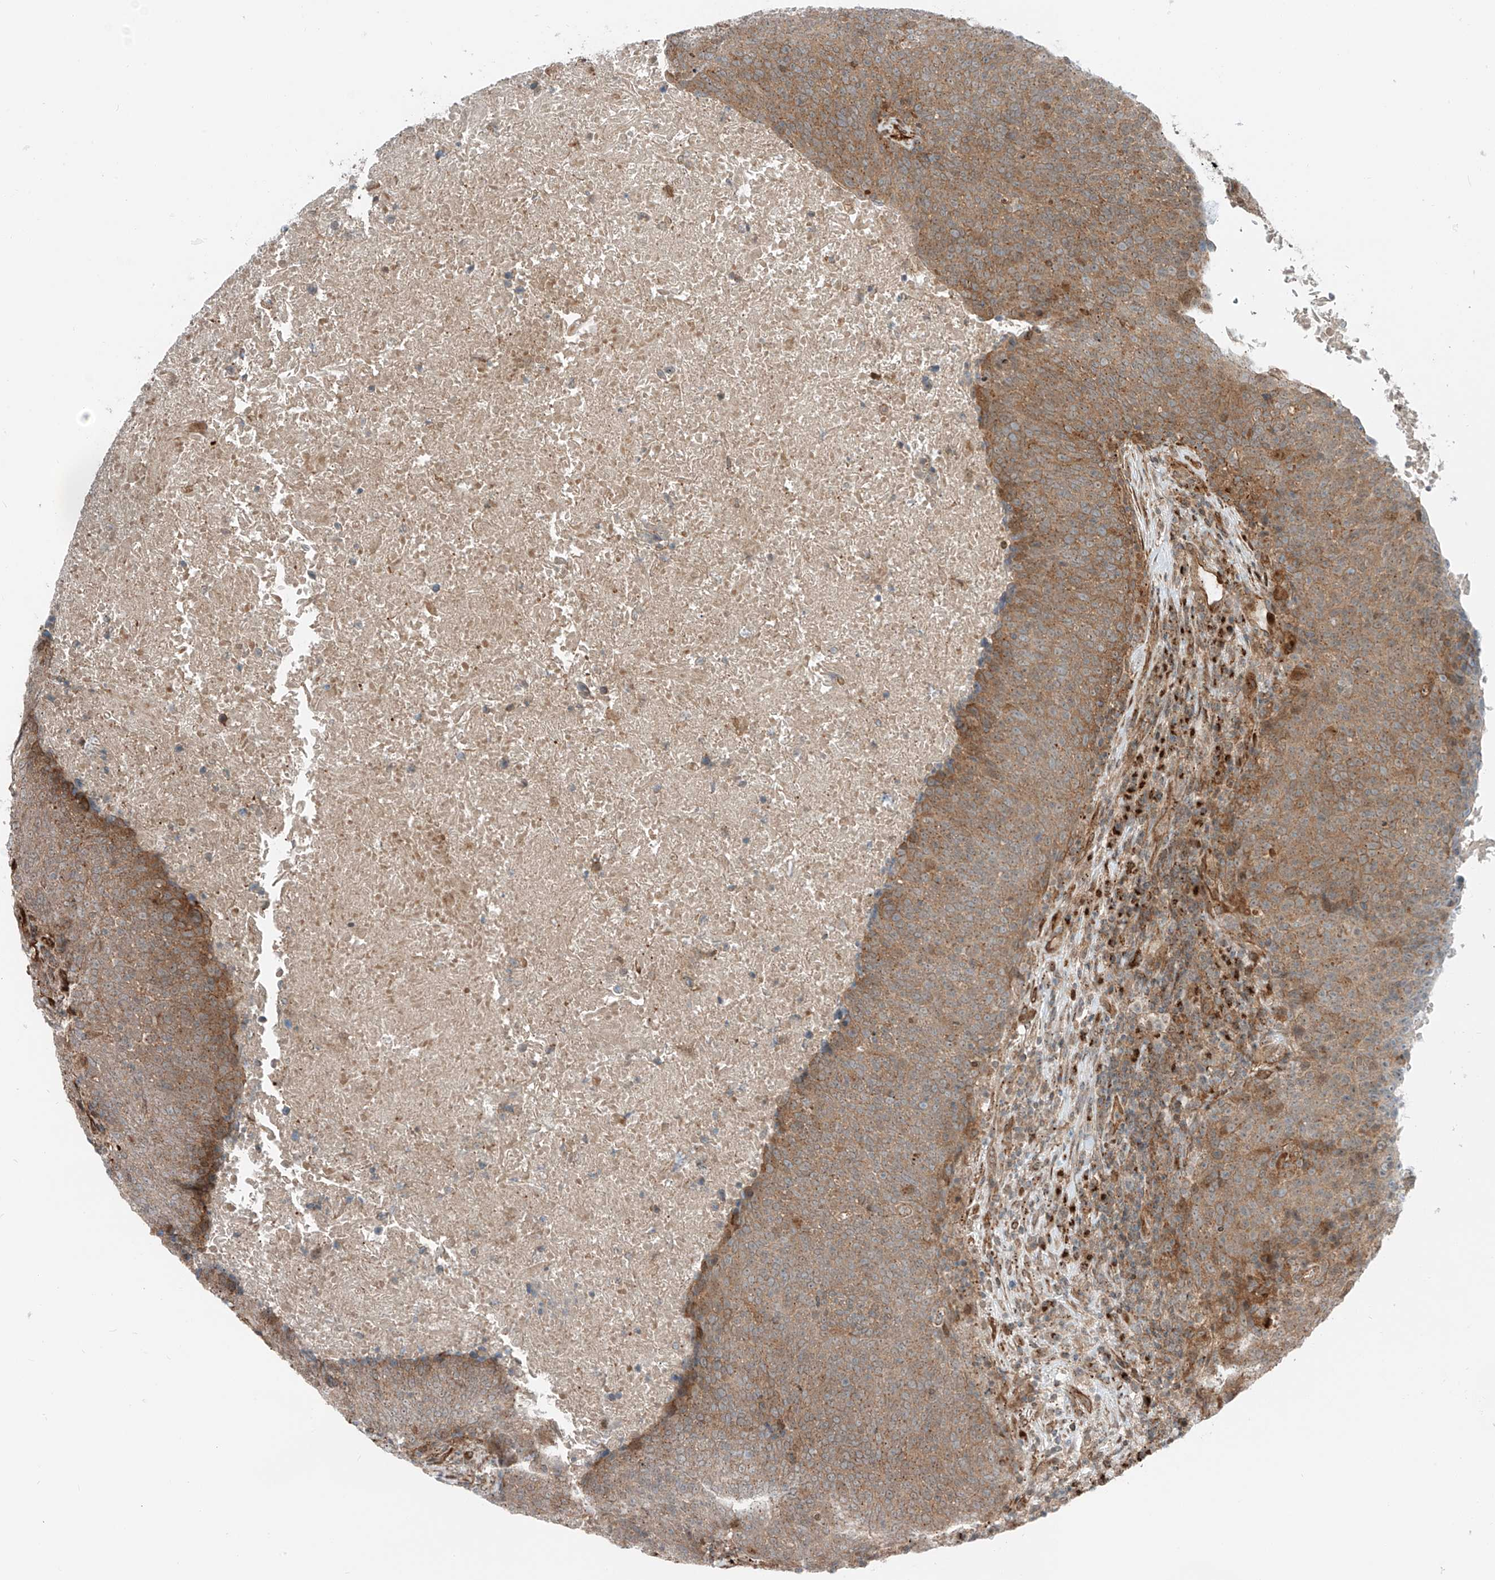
{"staining": {"intensity": "moderate", "quantity": ">75%", "location": "cytoplasmic/membranous"}, "tissue": "head and neck cancer", "cell_type": "Tumor cells", "image_type": "cancer", "snomed": [{"axis": "morphology", "description": "Squamous cell carcinoma, NOS"}, {"axis": "morphology", "description": "Squamous cell carcinoma, metastatic, NOS"}, {"axis": "topography", "description": "Lymph node"}, {"axis": "topography", "description": "Head-Neck"}], "caption": "Head and neck metastatic squamous cell carcinoma stained for a protein displays moderate cytoplasmic/membranous positivity in tumor cells.", "gene": "USP48", "patient": {"sex": "male", "age": 62}}